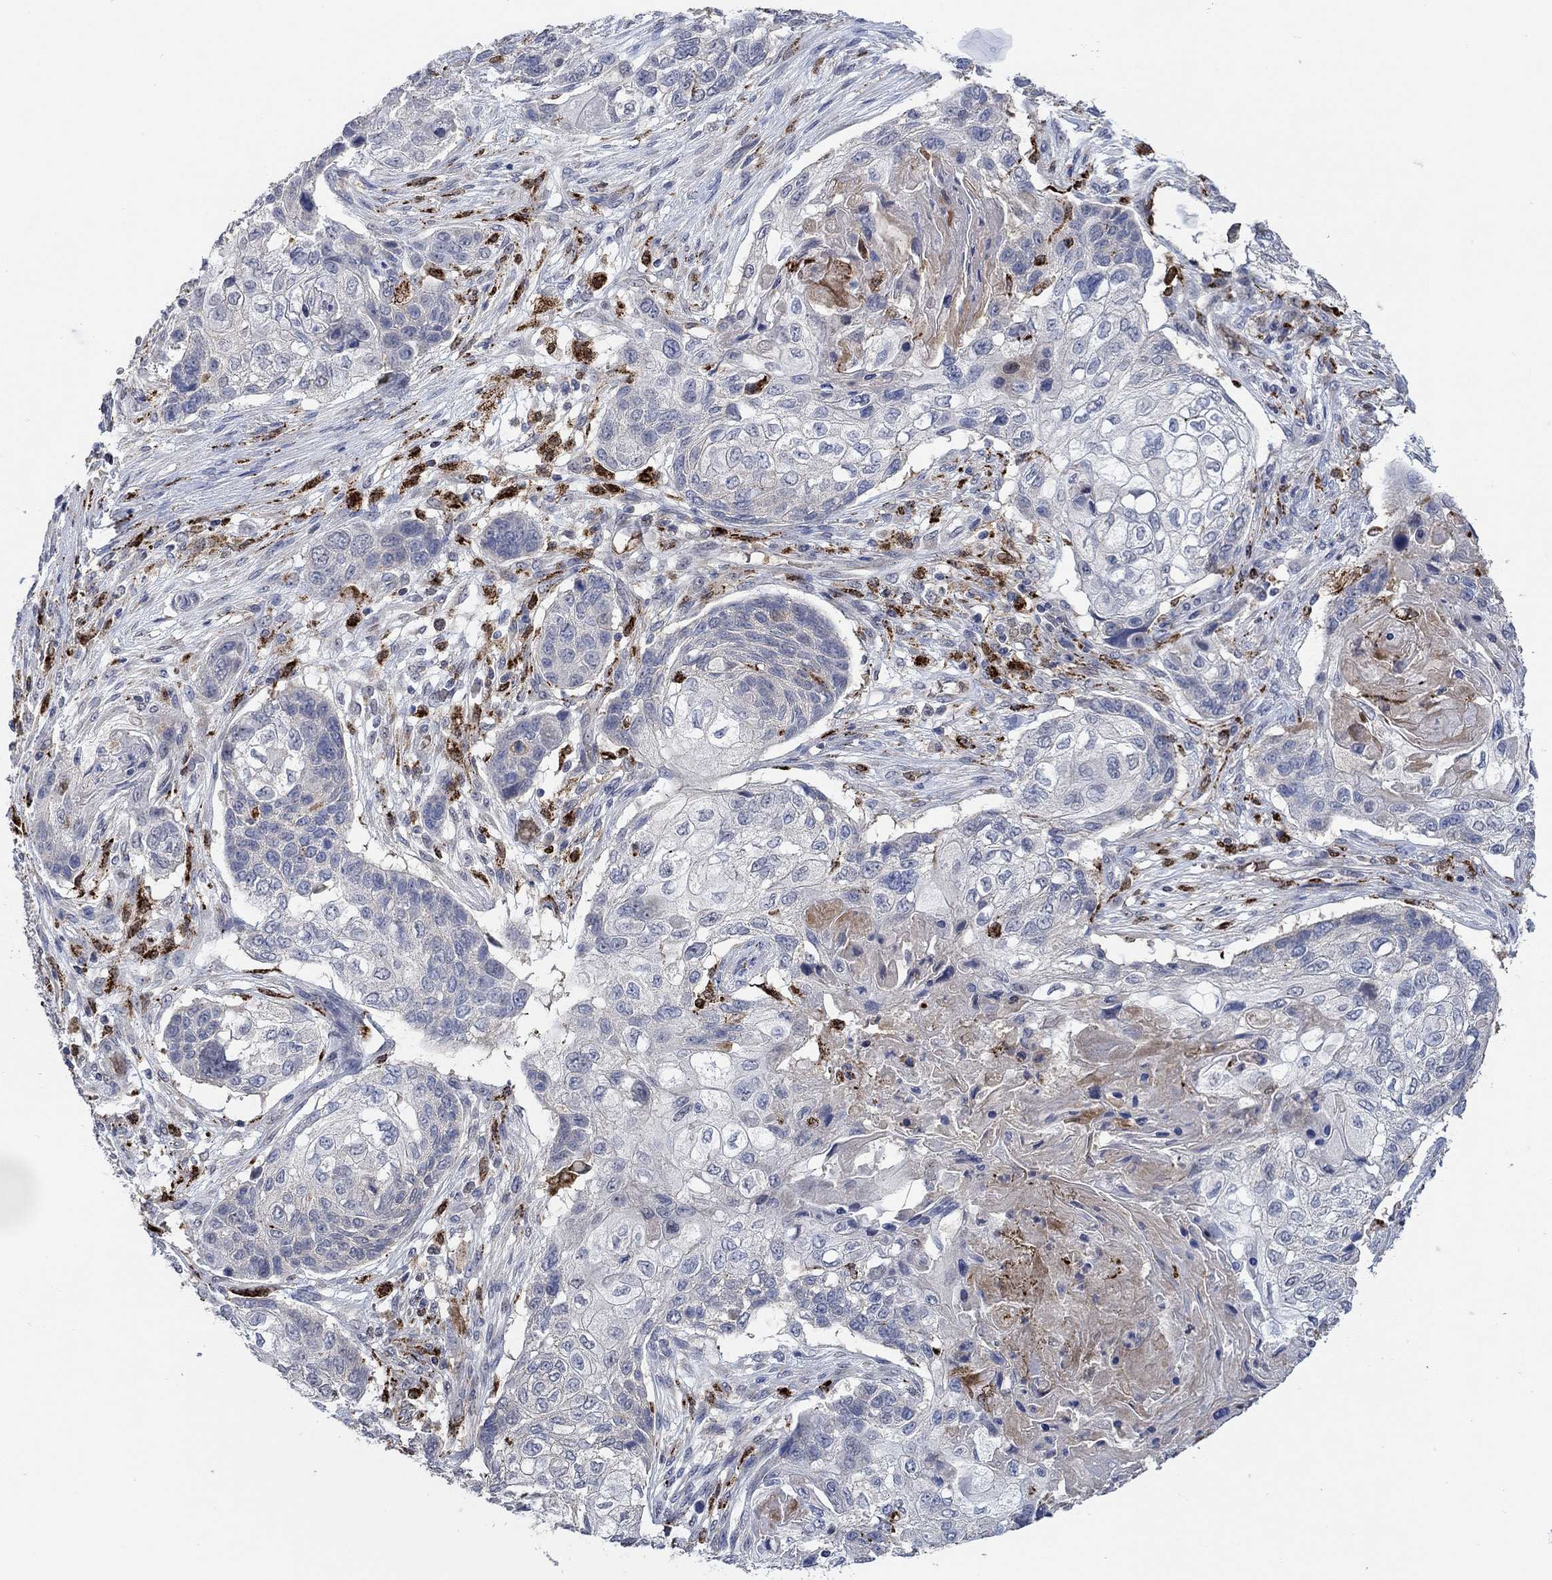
{"staining": {"intensity": "negative", "quantity": "none", "location": "none"}, "tissue": "lung cancer", "cell_type": "Tumor cells", "image_type": "cancer", "snomed": [{"axis": "morphology", "description": "Normal tissue, NOS"}, {"axis": "morphology", "description": "Squamous cell carcinoma, NOS"}, {"axis": "topography", "description": "Bronchus"}, {"axis": "topography", "description": "Lung"}], "caption": "This is a photomicrograph of immunohistochemistry staining of lung squamous cell carcinoma, which shows no positivity in tumor cells.", "gene": "MPP1", "patient": {"sex": "male", "age": 69}}